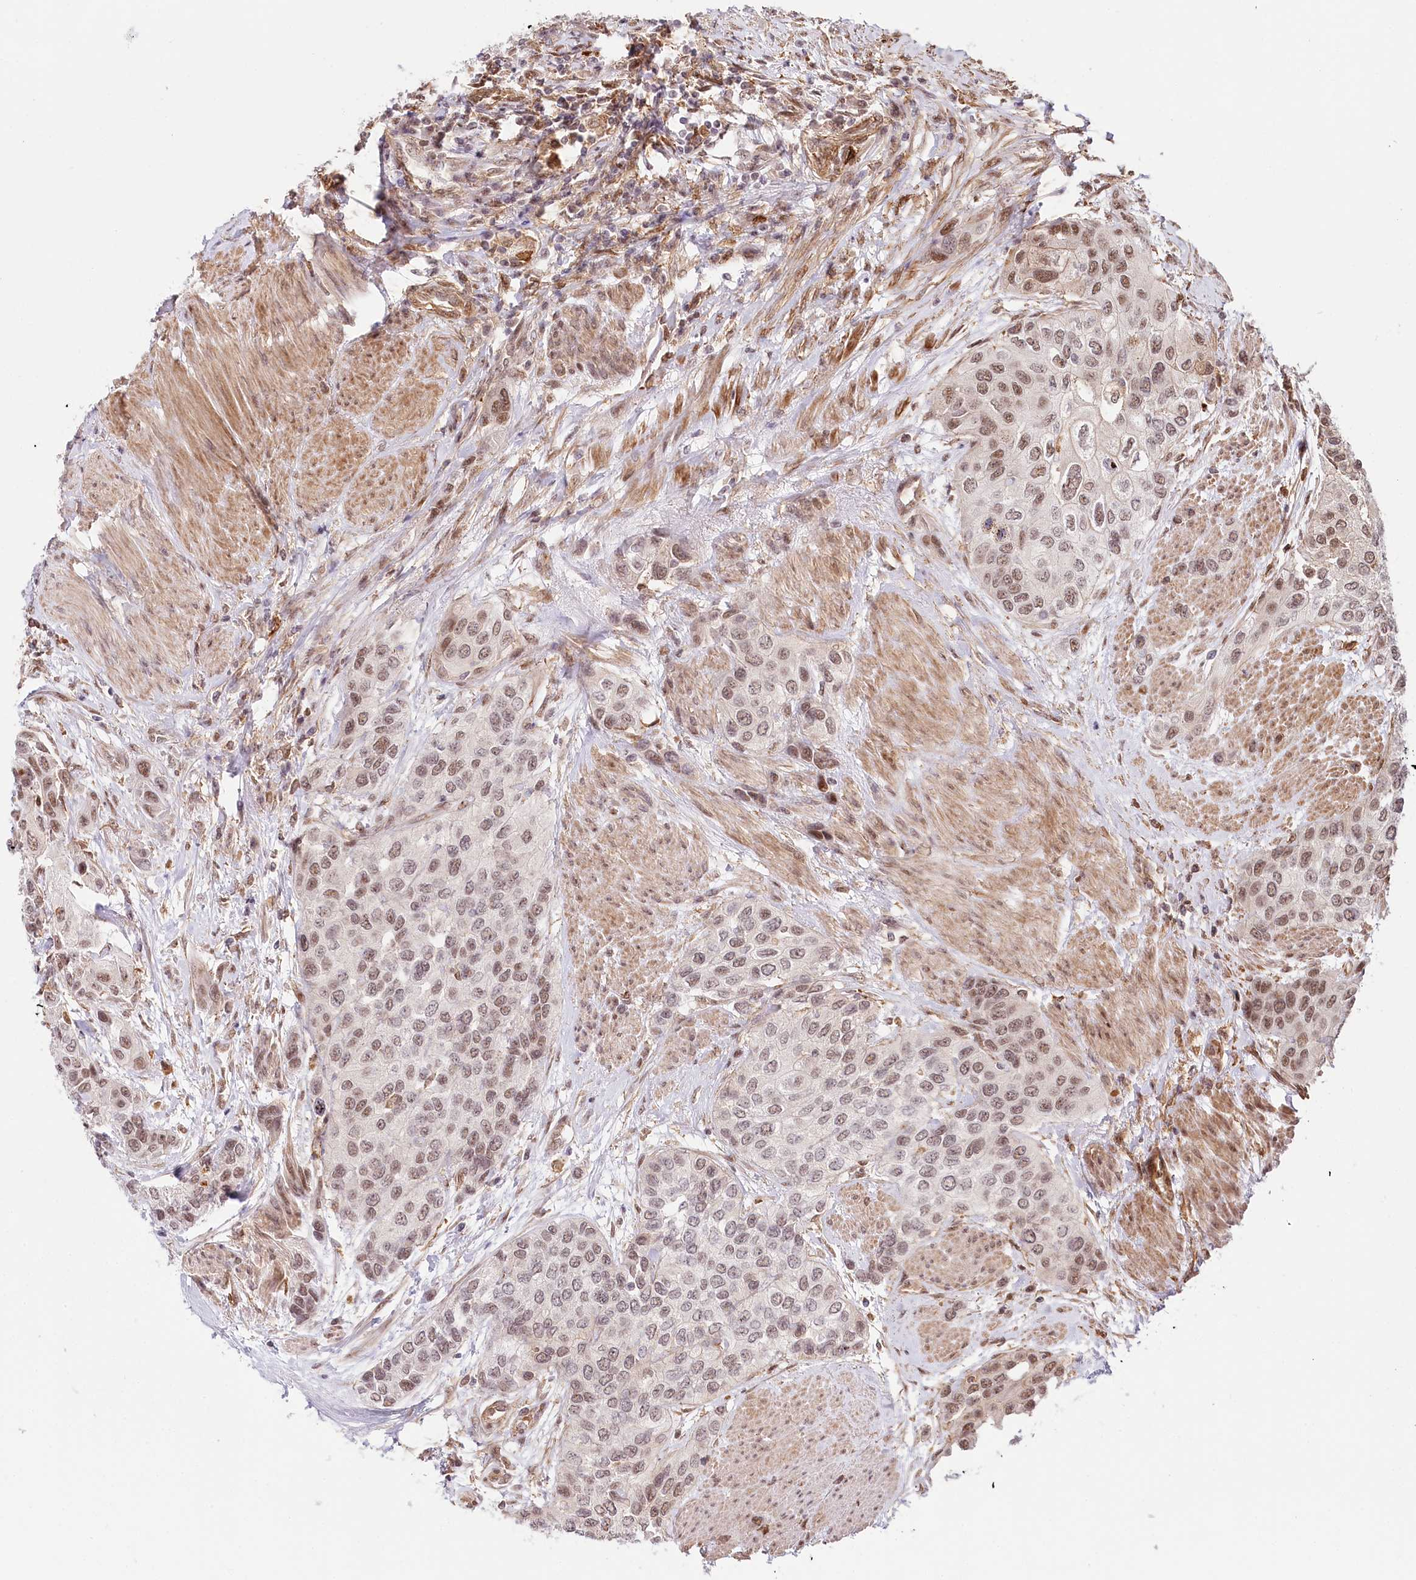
{"staining": {"intensity": "moderate", "quantity": ">75%", "location": "nuclear"}, "tissue": "urothelial cancer", "cell_type": "Tumor cells", "image_type": "cancer", "snomed": [{"axis": "morphology", "description": "Normal tissue, NOS"}, {"axis": "morphology", "description": "Urothelial carcinoma, High grade"}, {"axis": "topography", "description": "Vascular tissue"}, {"axis": "topography", "description": "Urinary bladder"}], "caption": "Immunohistochemical staining of human urothelial carcinoma (high-grade) reveals medium levels of moderate nuclear positivity in approximately >75% of tumor cells.", "gene": "TUBGCP2", "patient": {"sex": "female", "age": 56}}